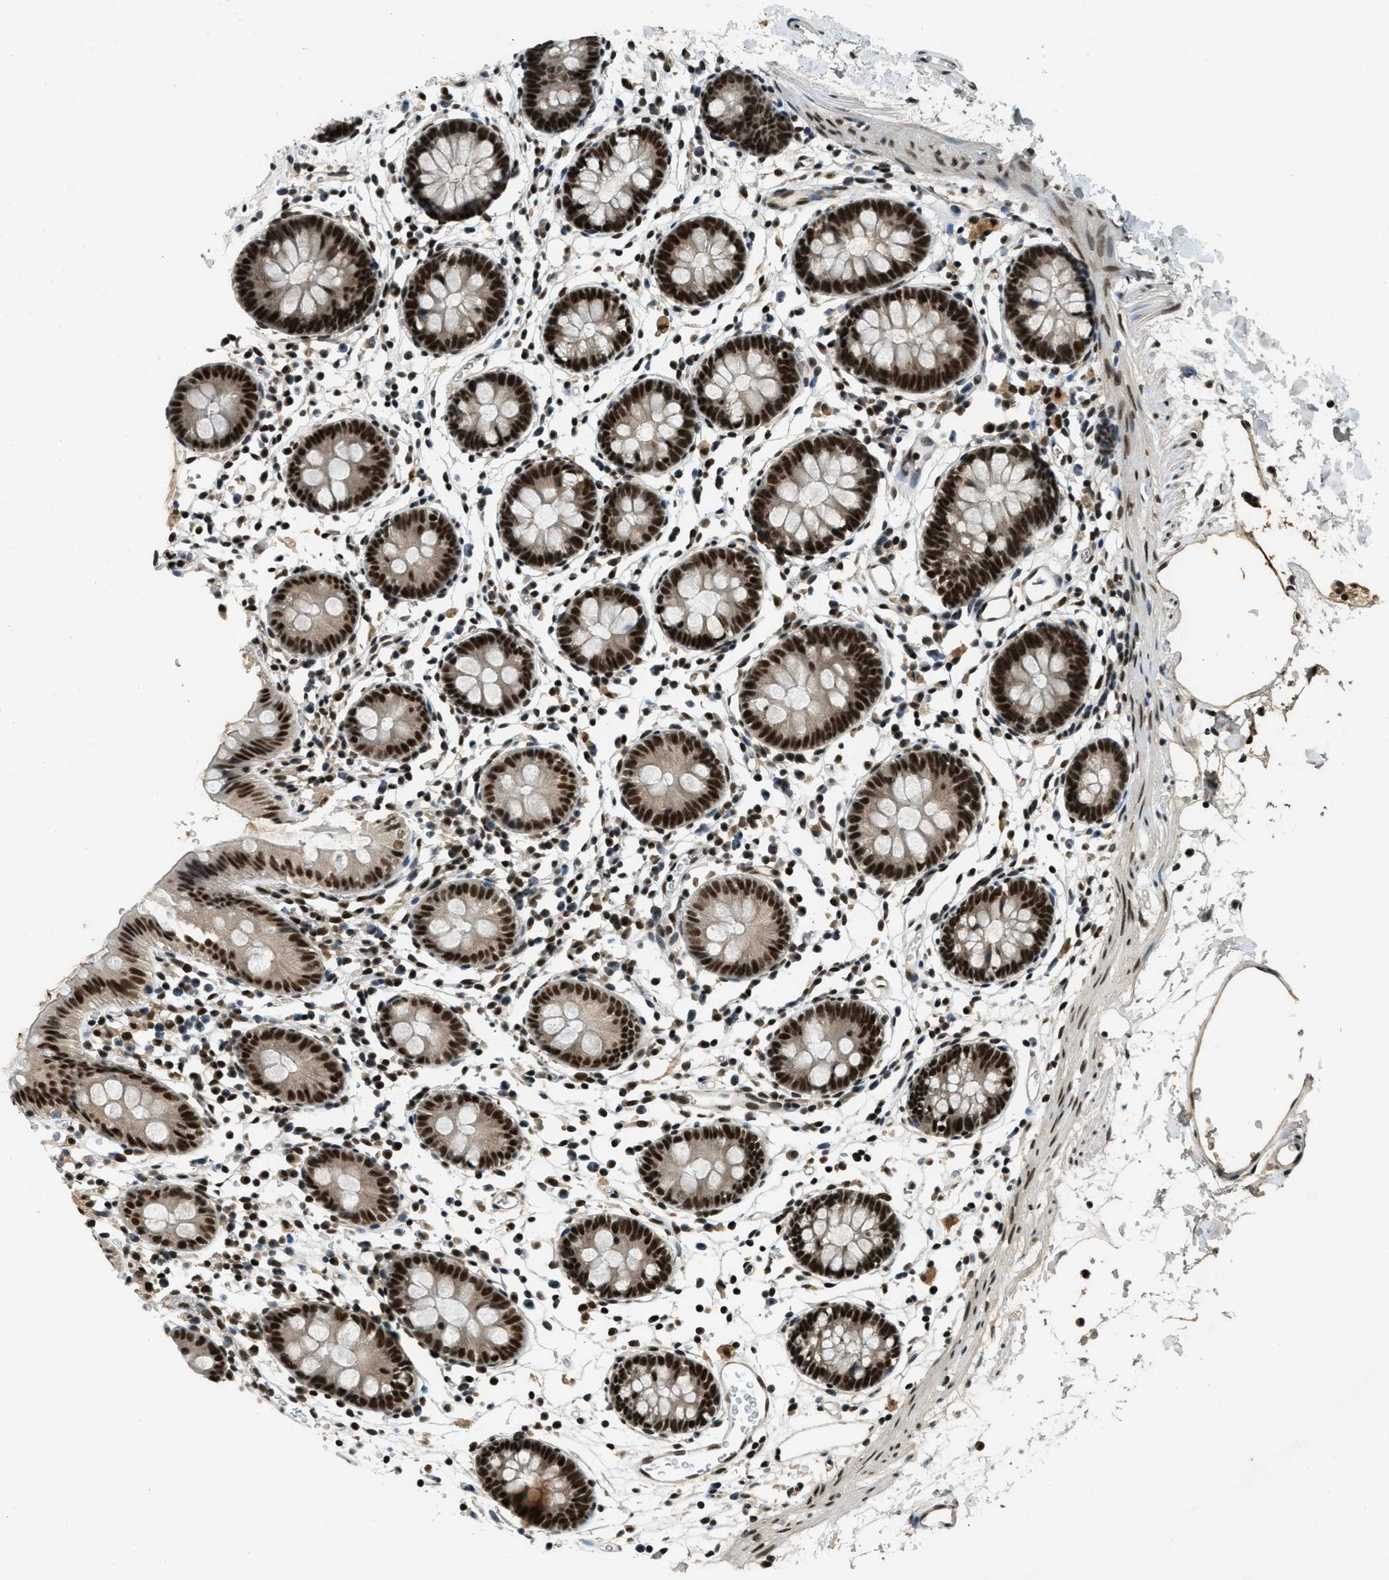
{"staining": {"intensity": "strong", "quantity": ">75%", "location": "cytoplasmic/membranous,nuclear"}, "tissue": "colon", "cell_type": "Endothelial cells", "image_type": "normal", "snomed": [{"axis": "morphology", "description": "Normal tissue, NOS"}, {"axis": "topography", "description": "Colon"}], "caption": "Endothelial cells show high levels of strong cytoplasmic/membranous,nuclear staining in approximately >75% of cells in unremarkable colon. Using DAB (brown) and hematoxylin (blue) stains, captured at high magnification using brightfield microscopy.", "gene": "ZNF148", "patient": {"sex": "male", "age": 14}}